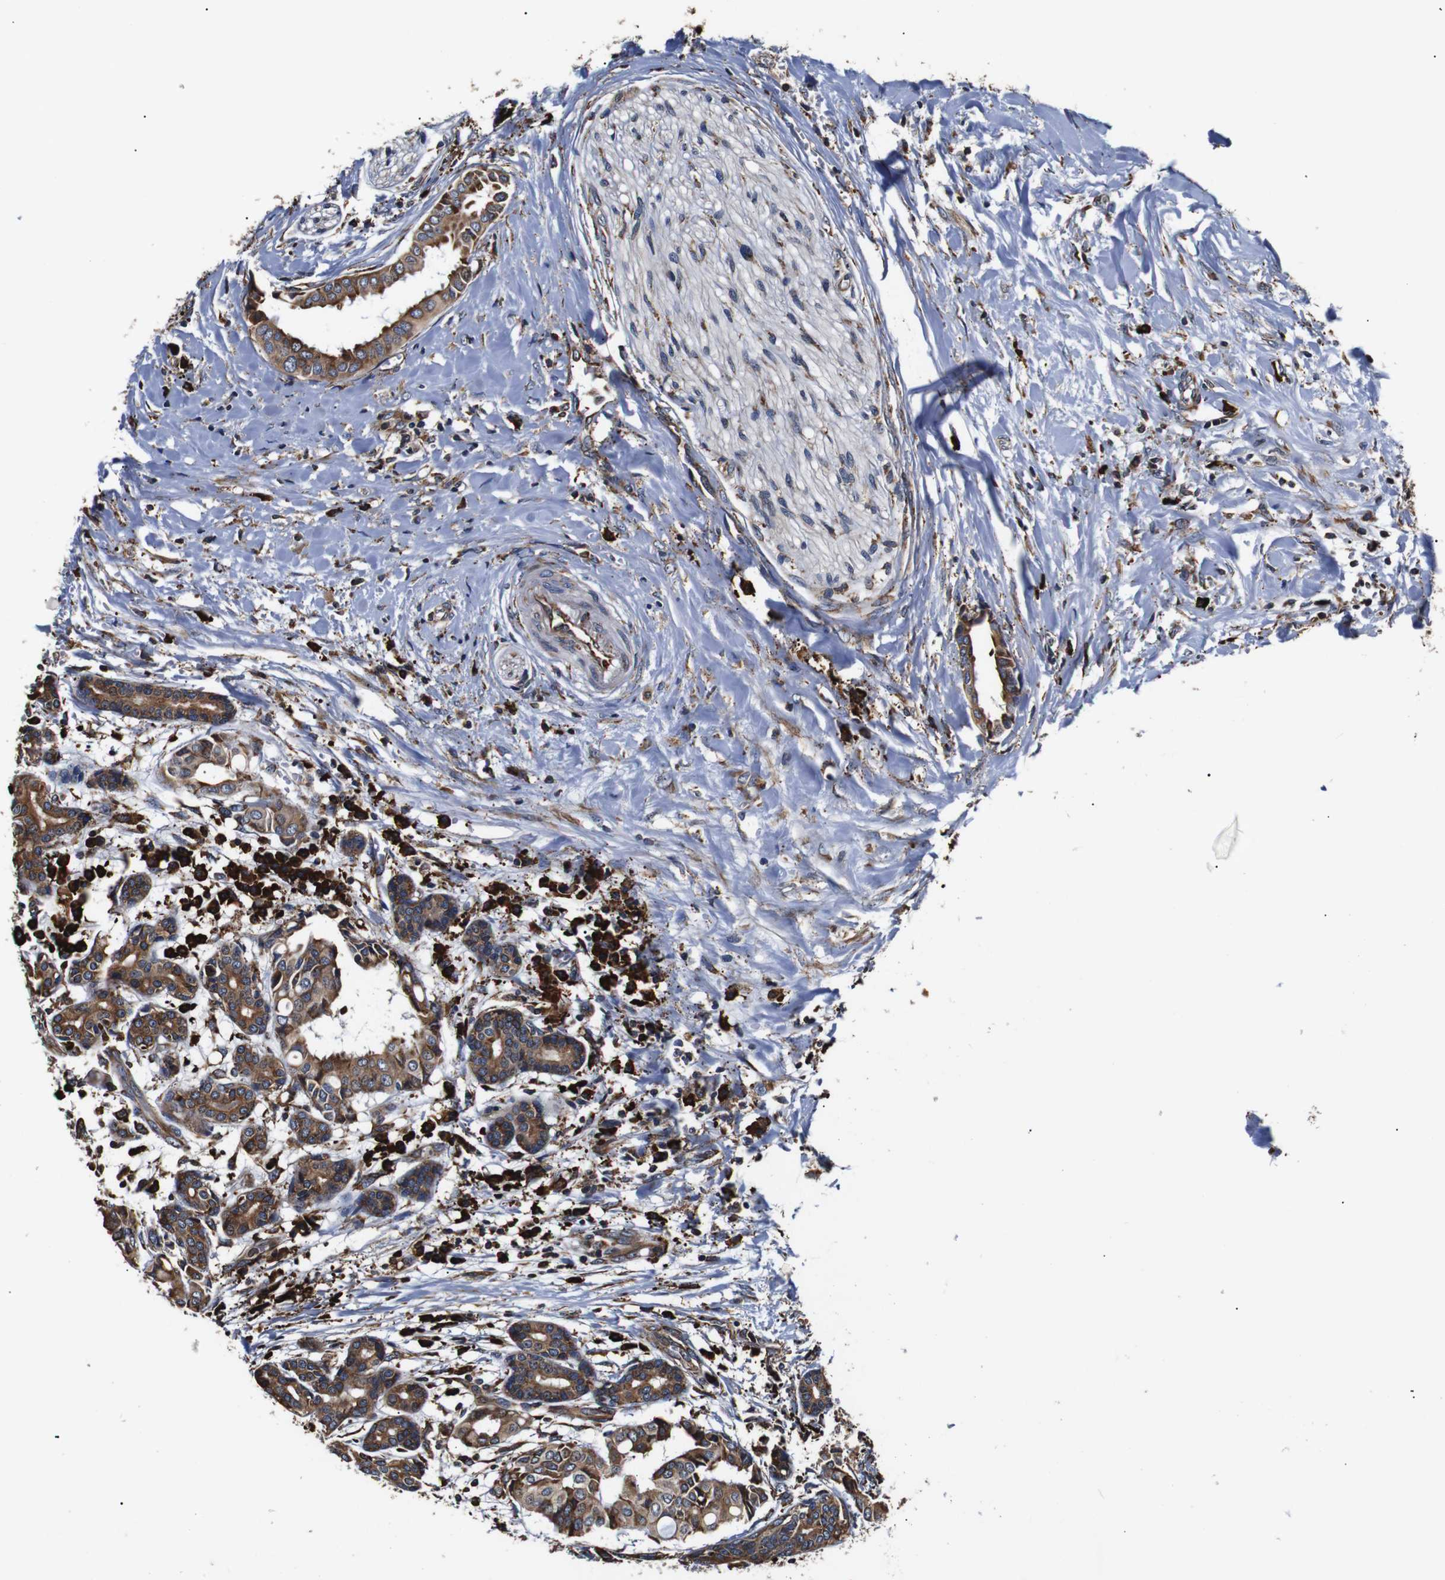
{"staining": {"intensity": "moderate", "quantity": ">75%", "location": "cytoplasmic/membranous"}, "tissue": "head and neck cancer", "cell_type": "Tumor cells", "image_type": "cancer", "snomed": [{"axis": "morphology", "description": "Adenocarcinoma, NOS"}, {"axis": "topography", "description": "Salivary gland"}, {"axis": "topography", "description": "Head-Neck"}], "caption": "Immunohistochemical staining of human head and neck adenocarcinoma displays moderate cytoplasmic/membranous protein staining in approximately >75% of tumor cells. (DAB (3,3'-diaminobenzidine) = brown stain, brightfield microscopy at high magnification).", "gene": "HHIP", "patient": {"sex": "female", "age": 59}}